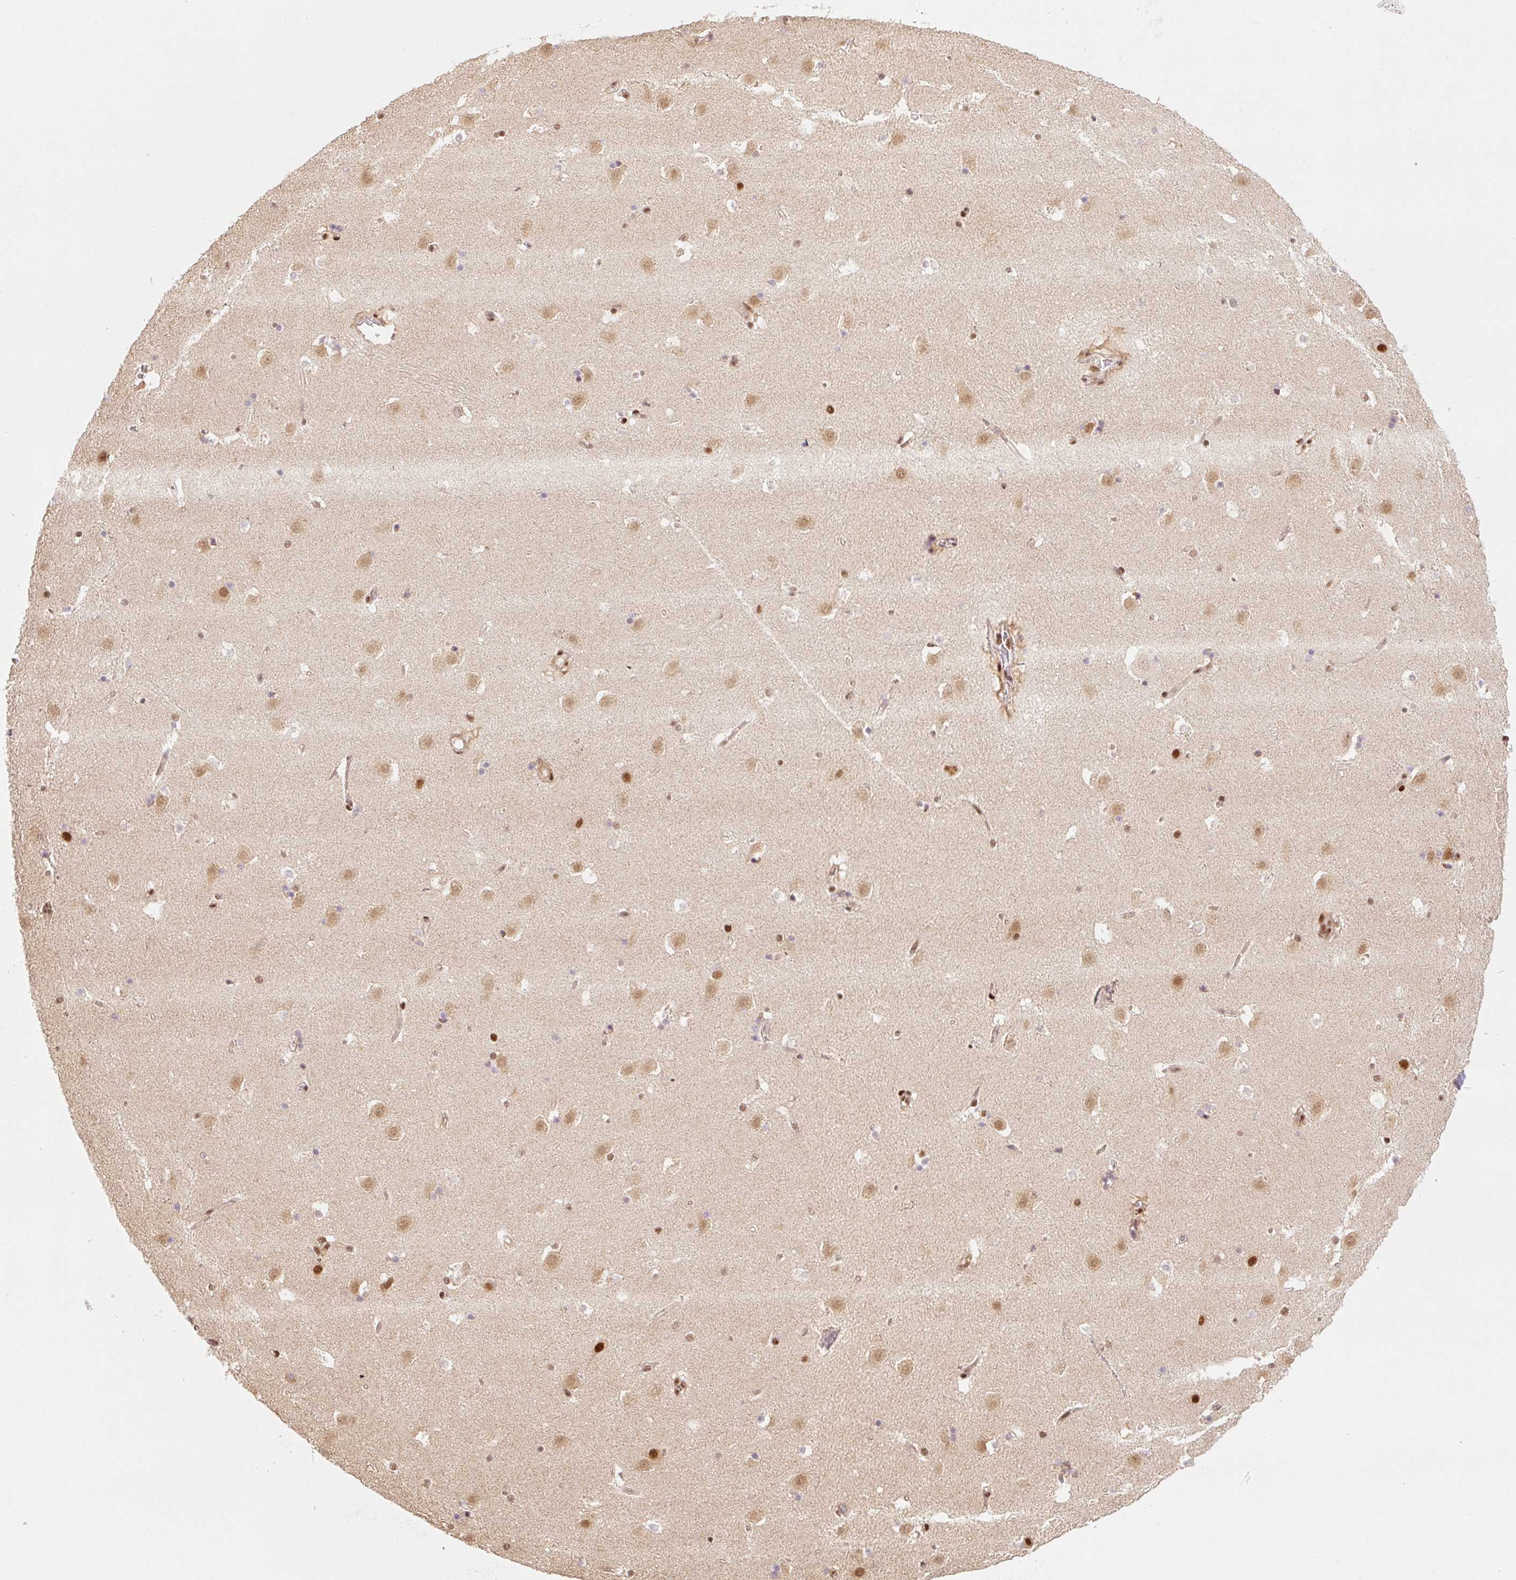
{"staining": {"intensity": "moderate", "quantity": "25%-75%", "location": "nuclear"}, "tissue": "caudate", "cell_type": "Glial cells", "image_type": "normal", "snomed": [{"axis": "morphology", "description": "Normal tissue, NOS"}, {"axis": "topography", "description": "Lateral ventricle wall"}], "caption": "Moderate nuclear positivity is appreciated in approximately 25%-75% of glial cells in benign caudate.", "gene": "INTS8", "patient": {"sex": "male", "age": 37}}